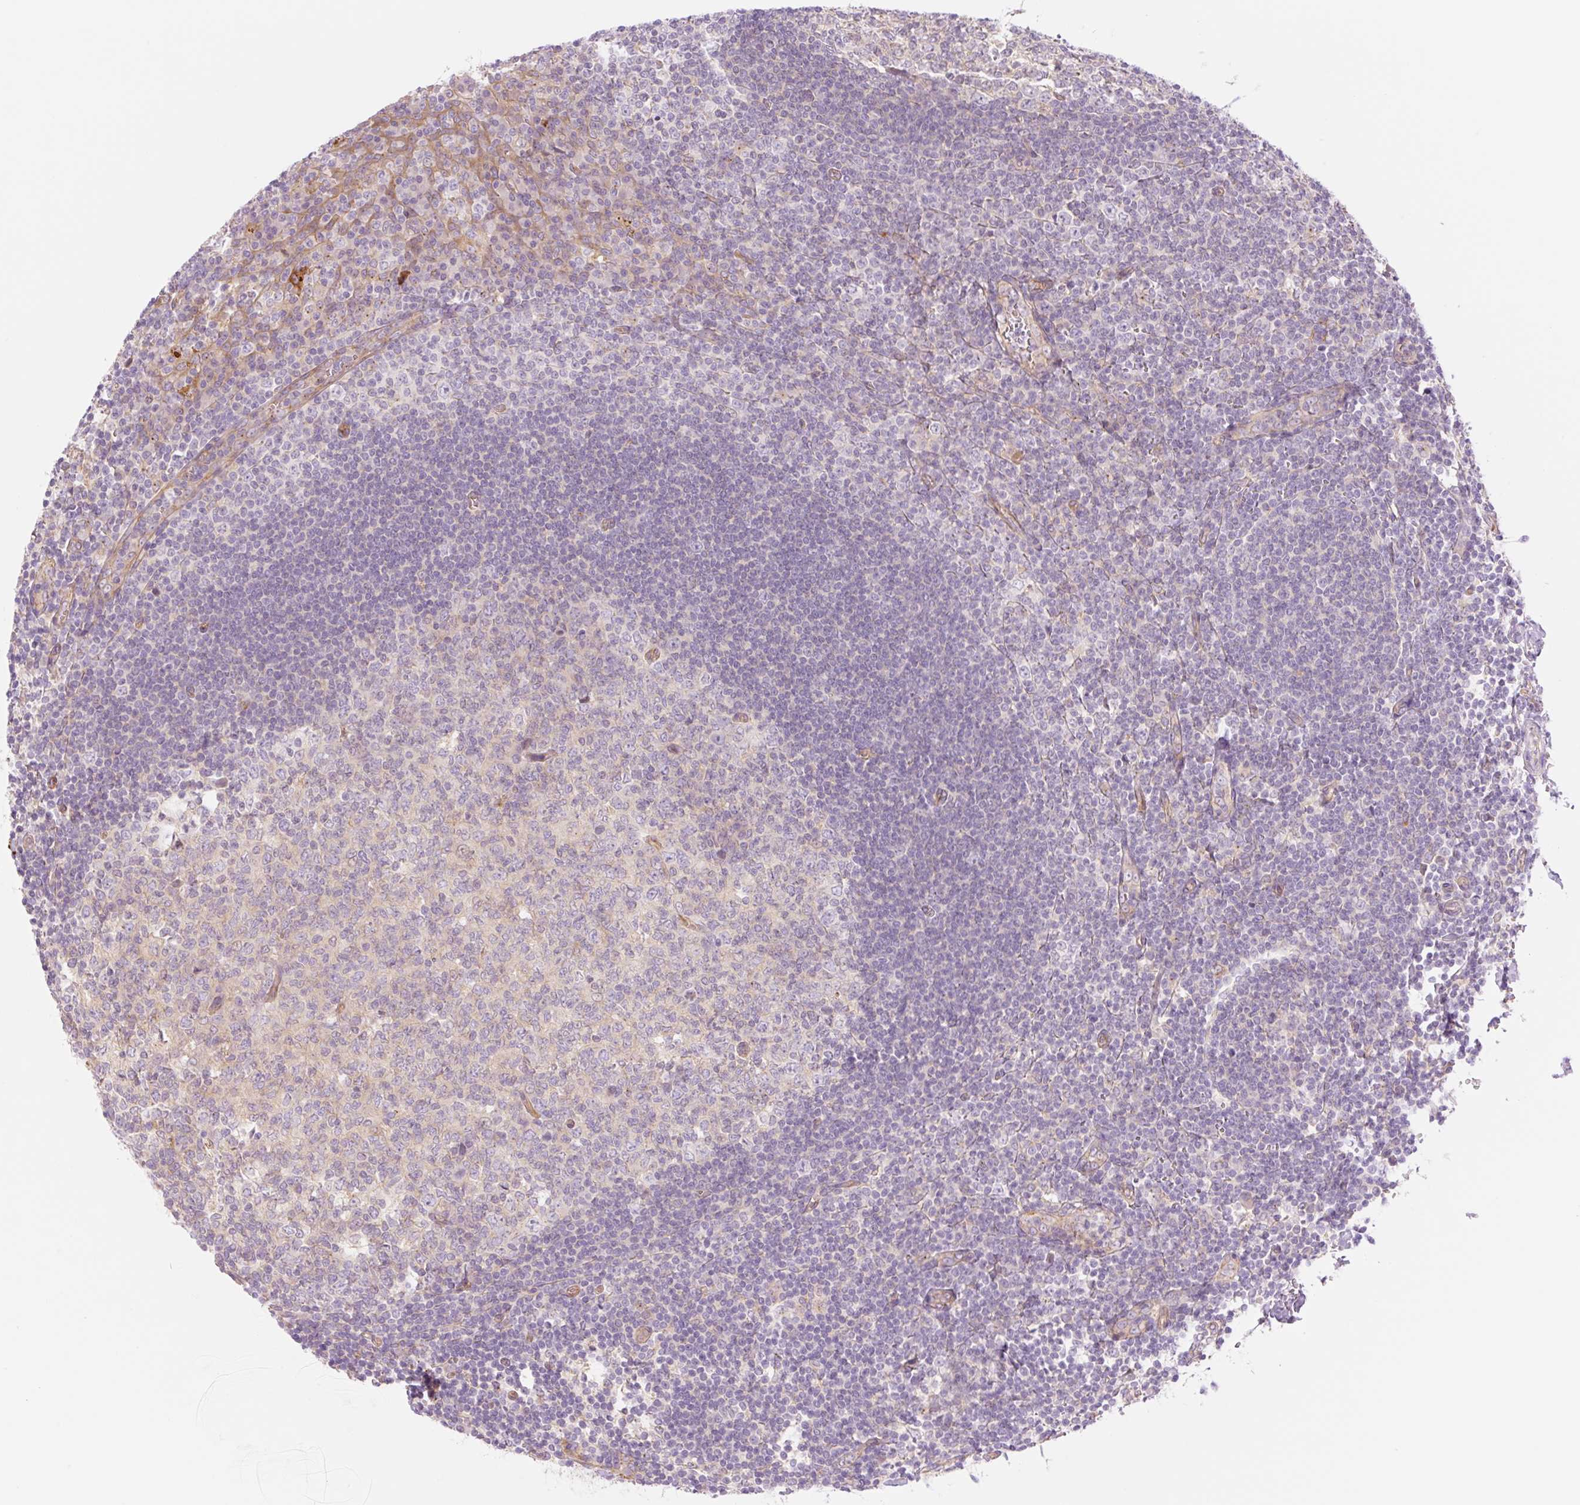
{"staining": {"intensity": "negative", "quantity": "none", "location": "none"}, "tissue": "tonsil", "cell_type": "Germinal center cells", "image_type": "normal", "snomed": [{"axis": "morphology", "description": "Normal tissue, NOS"}, {"axis": "topography", "description": "Tonsil"}], "caption": "Immunohistochemical staining of unremarkable human tonsil reveals no significant staining in germinal center cells. (Stains: DAB (3,3'-diaminobenzidine) immunohistochemistry (IHC) with hematoxylin counter stain, Microscopy: brightfield microscopy at high magnification).", "gene": "NLRP5", "patient": {"sex": "male", "age": 27}}